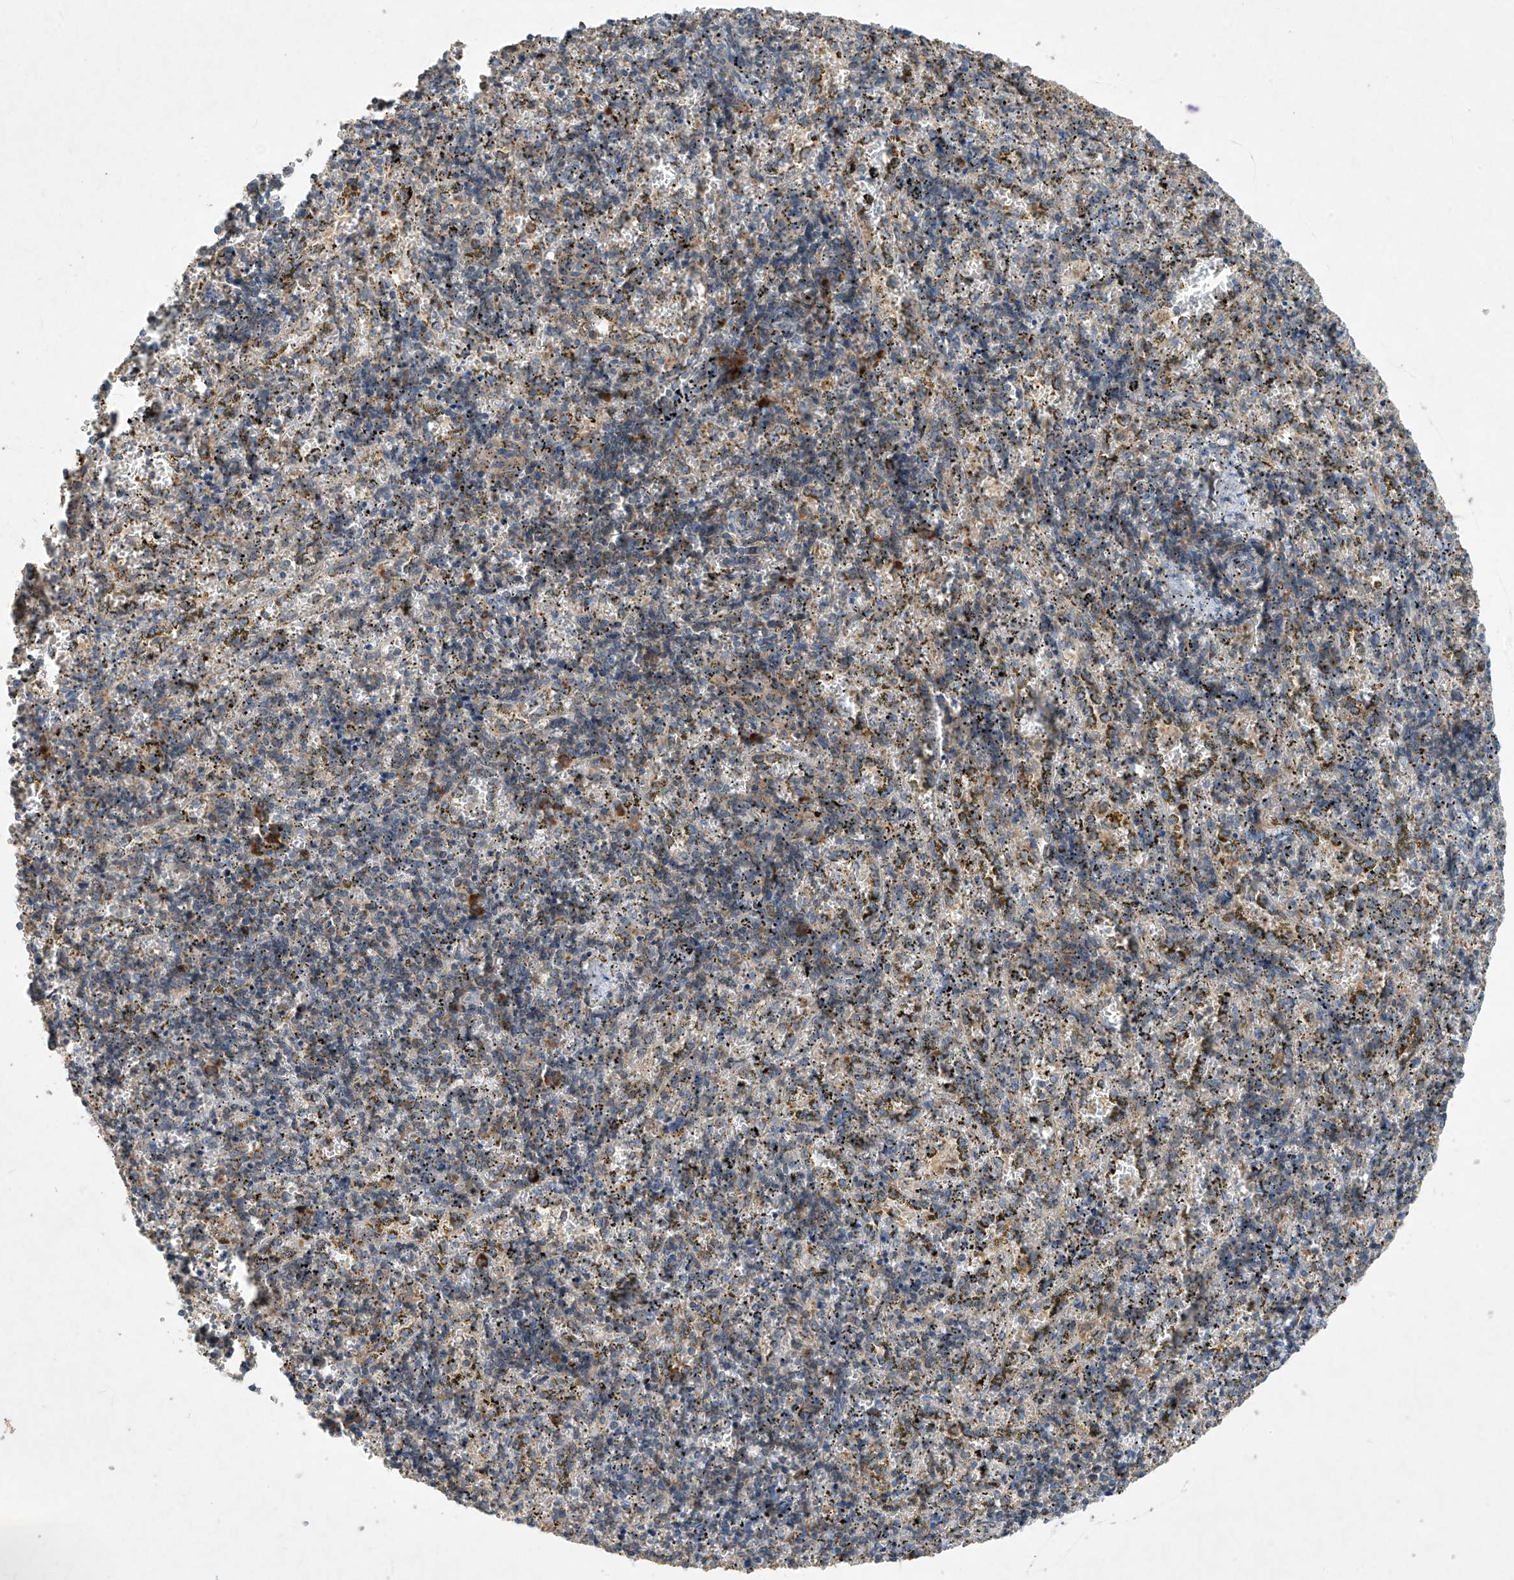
{"staining": {"intensity": "moderate", "quantity": "<25%", "location": "cytoplasmic/membranous"}, "tissue": "spleen", "cell_type": "Cells in red pulp", "image_type": "normal", "snomed": [{"axis": "morphology", "description": "Normal tissue, NOS"}, {"axis": "topography", "description": "Spleen"}], "caption": "The immunohistochemical stain shows moderate cytoplasmic/membranous staining in cells in red pulp of benign spleen.", "gene": "RPL34", "patient": {"sex": "male", "age": 11}}